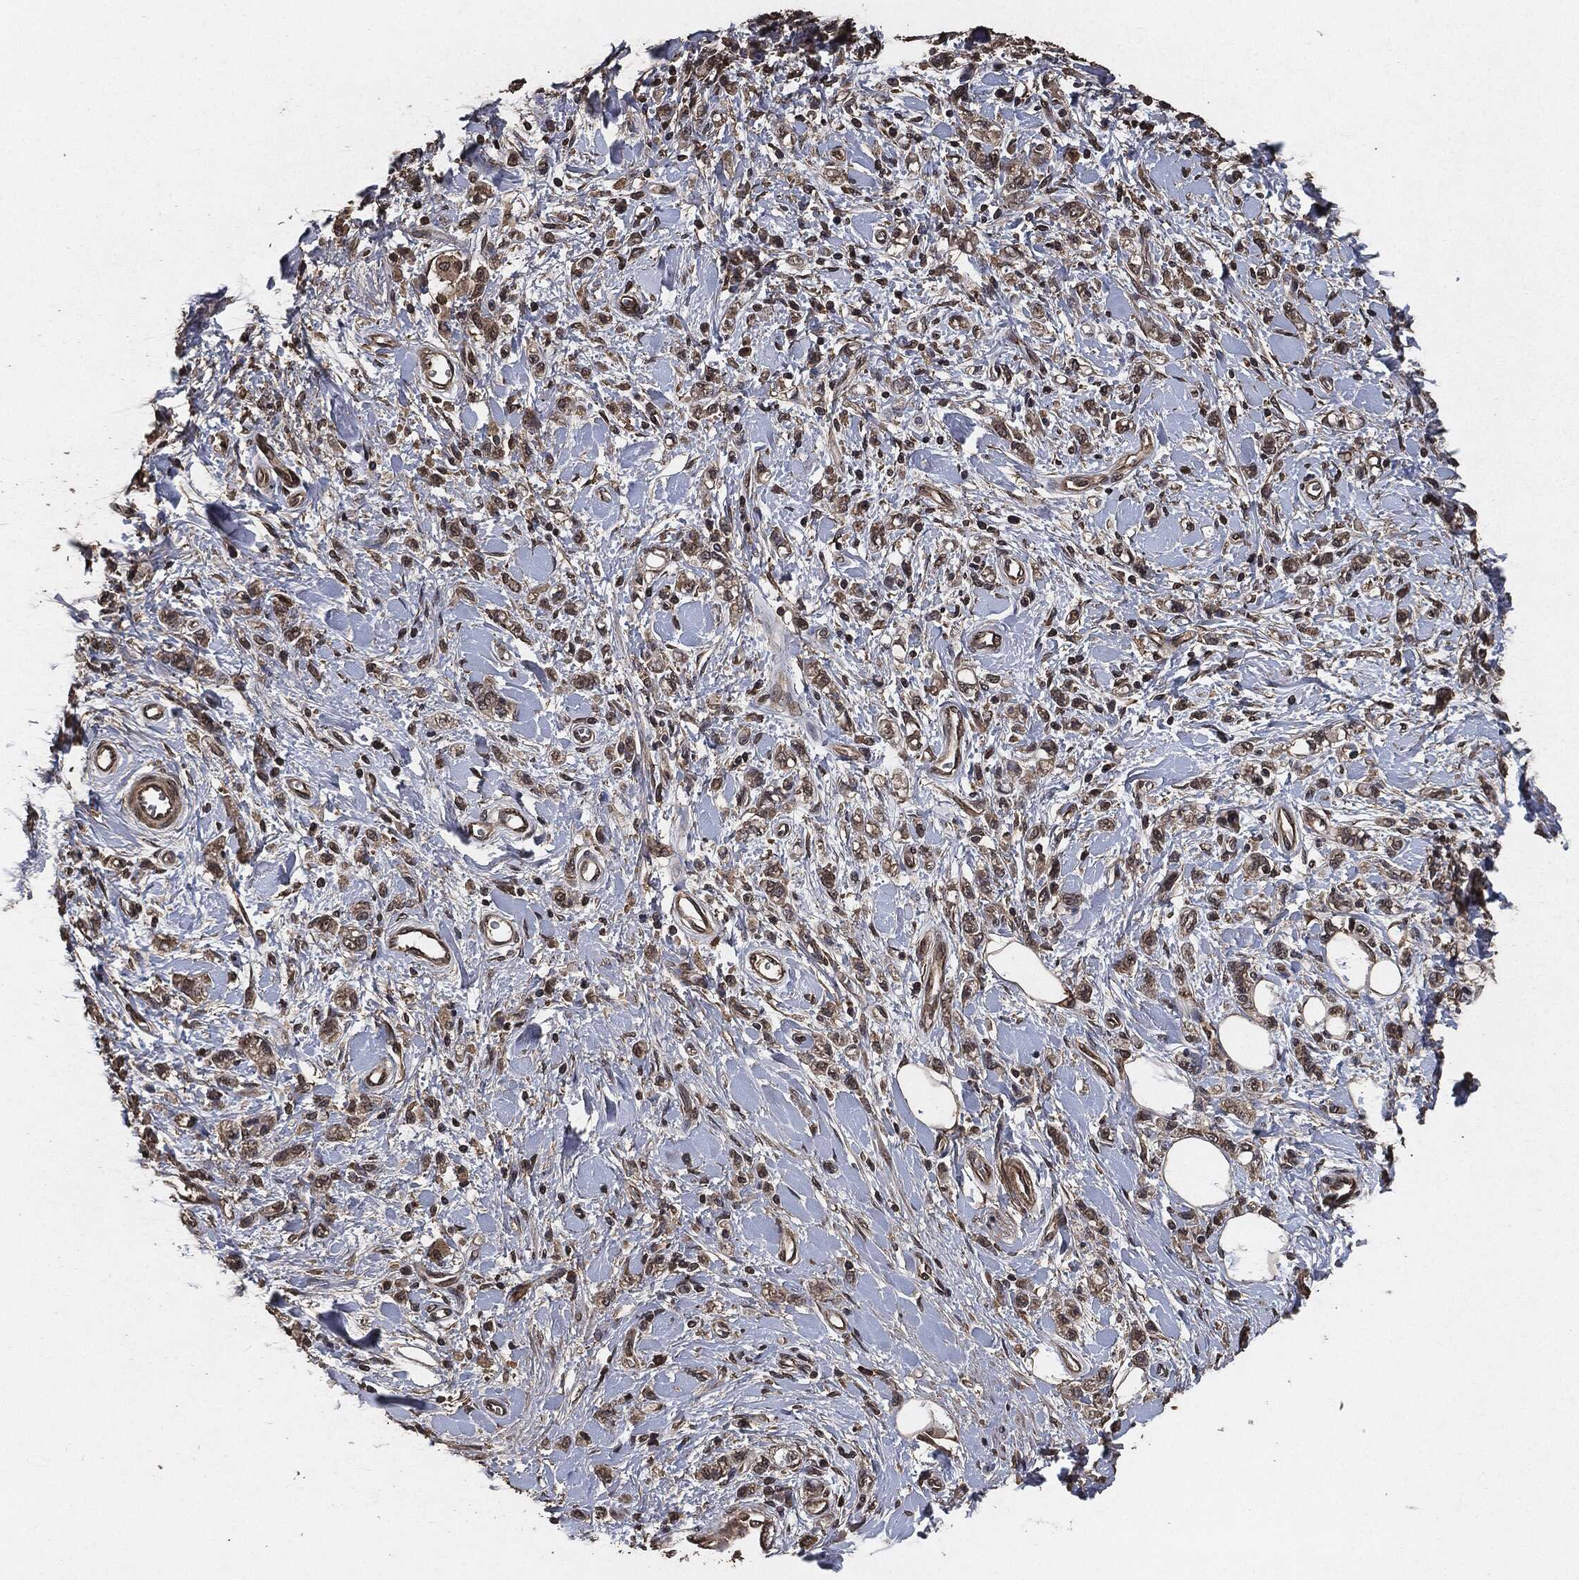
{"staining": {"intensity": "negative", "quantity": "none", "location": "none"}, "tissue": "stomach cancer", "cell_type": "Tumor cells", "image_type": "cancer", "snomed": [{"axis": "morphology", "description": "Adenocarcinoma, NOS"}, {"axis": "topography", "description": "Stomach"}], "caption": "This is an immunohistochemistry (IHC) histopathology image of stomach cancer (adenocarcinoma). There is no expression in tumor cells.", "gene": "AKT1S1", "patient": {"sex": "male", "age": 77}}